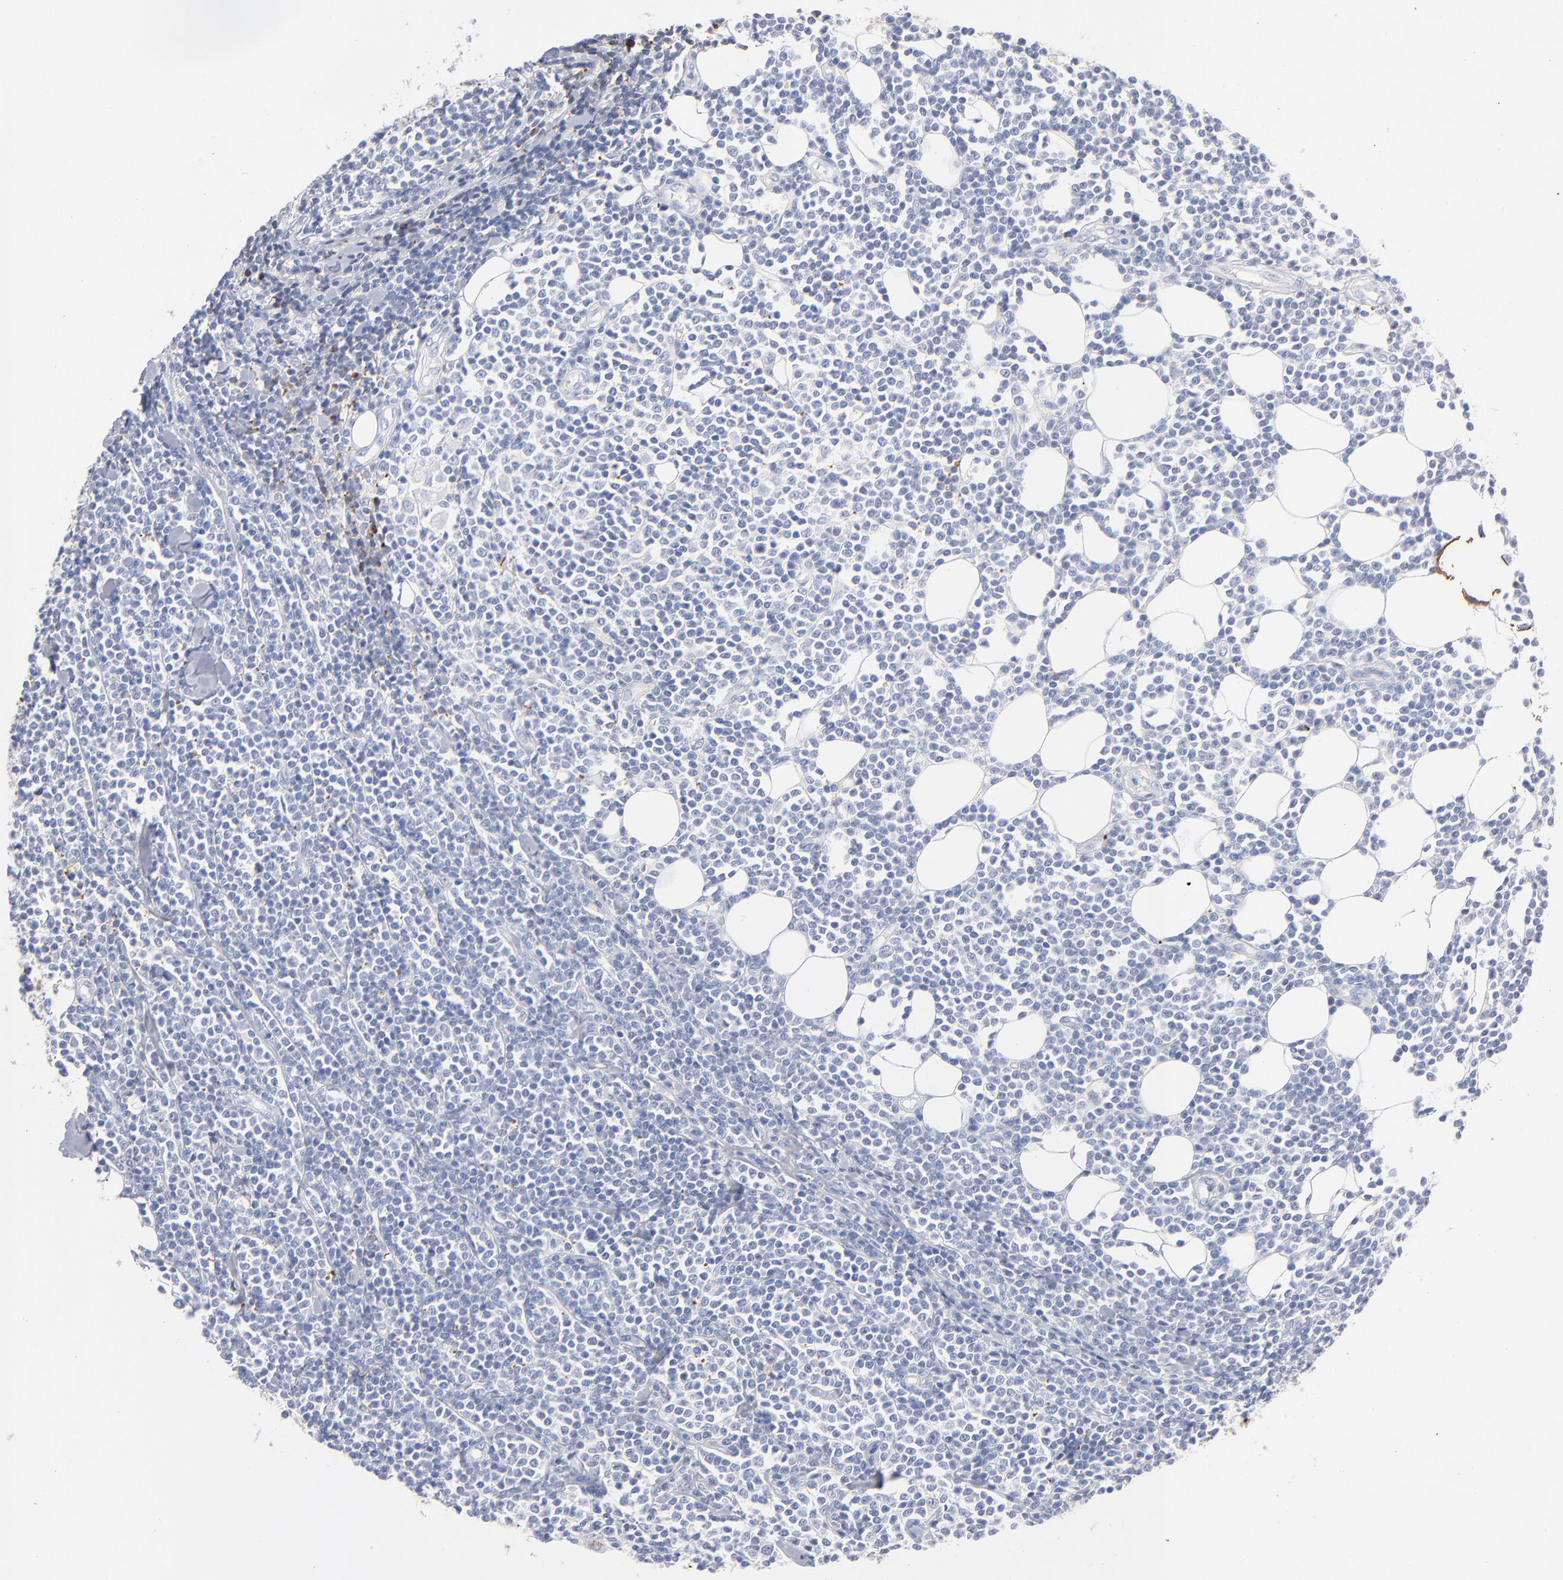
{"staining": {"intensity": "negative", "quantity": "none", "location": "none"}, "tissue": "lymphoma", "cell_type": "Tumor cells", "image_type": "cancer", "snomed": [{"axis": "morphology", "description": "Malignant lymphoma, non-Hodgkin's type, Low grade"}, {"axis": "topography", "description": "Soft tissue"}], "caption": "IHC micrograph of neoplastic tissue: lymphoma stained with DAB (3,3'-diaminobenzidine) reveals no significant protein expression in tumor cells. (Stains: DAB immunohistochemistry with hematoxylin counter stain, Microscopy: brightfield microscopy at high magnification).", "gene": "APOH", "patient": {"sex": "male", "age": 92}}